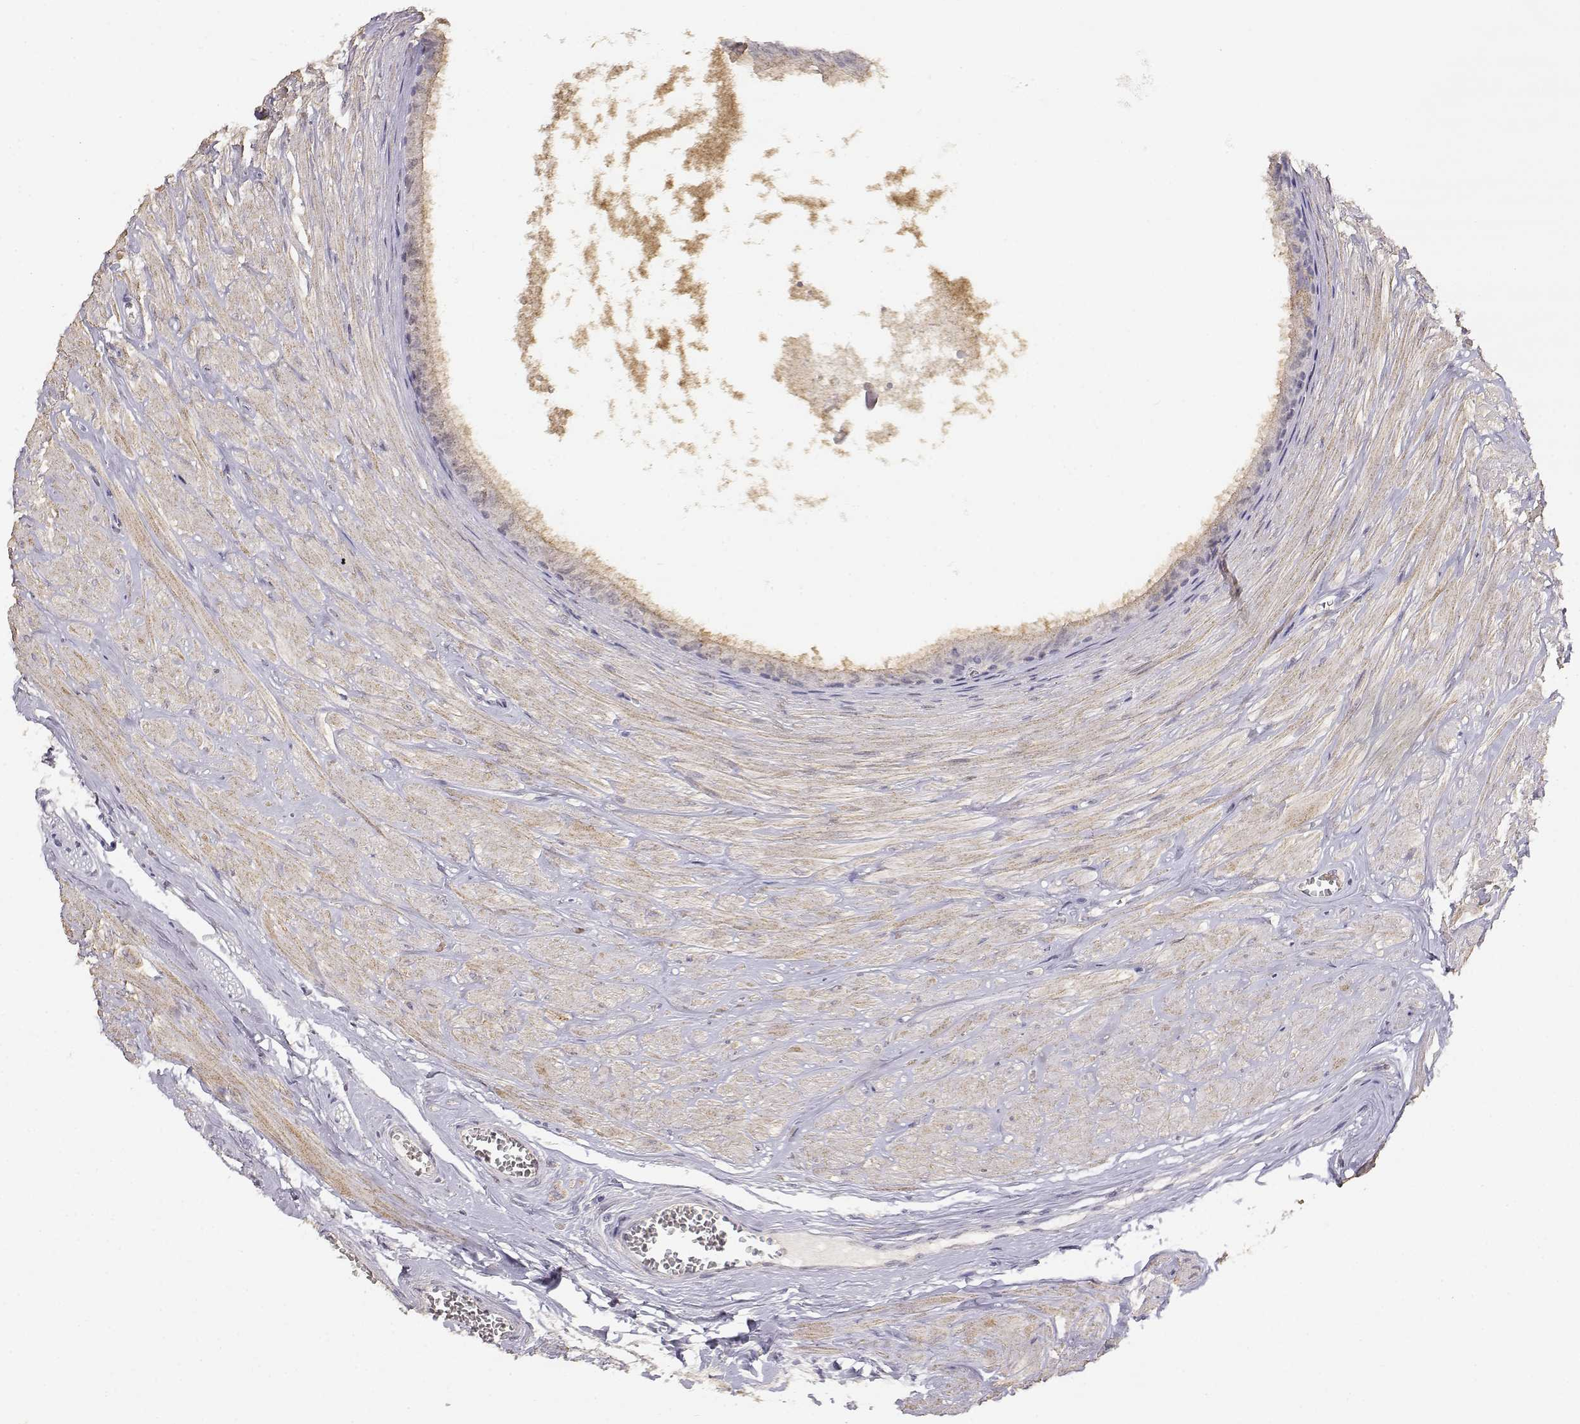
{"staining": {"intensity": "weak", "quantity": "25%-75%", "location": "cytoplasmic/membranous"}, "tissue": "epididymis", "cell_type": "Glandular cells", "image_type": "normal", "snomed": [{"axis": "morphology", "description": "Normal tissue, NOS"}, {"axis": "topography", "description": "Epididymis"}], "caption": "DAB immunohistochemical staining of normal epididymis exhibits weak cytoplasmic/membranous protein positivity in about 25%-75% of glandular cells. (DAB (3,3'-diaminobenzidine) IHC, brown staining for protein, blue staining for nuclei).", "gene": "TNFRSF10C", "patient": {"sex": "male", "age": 37}}